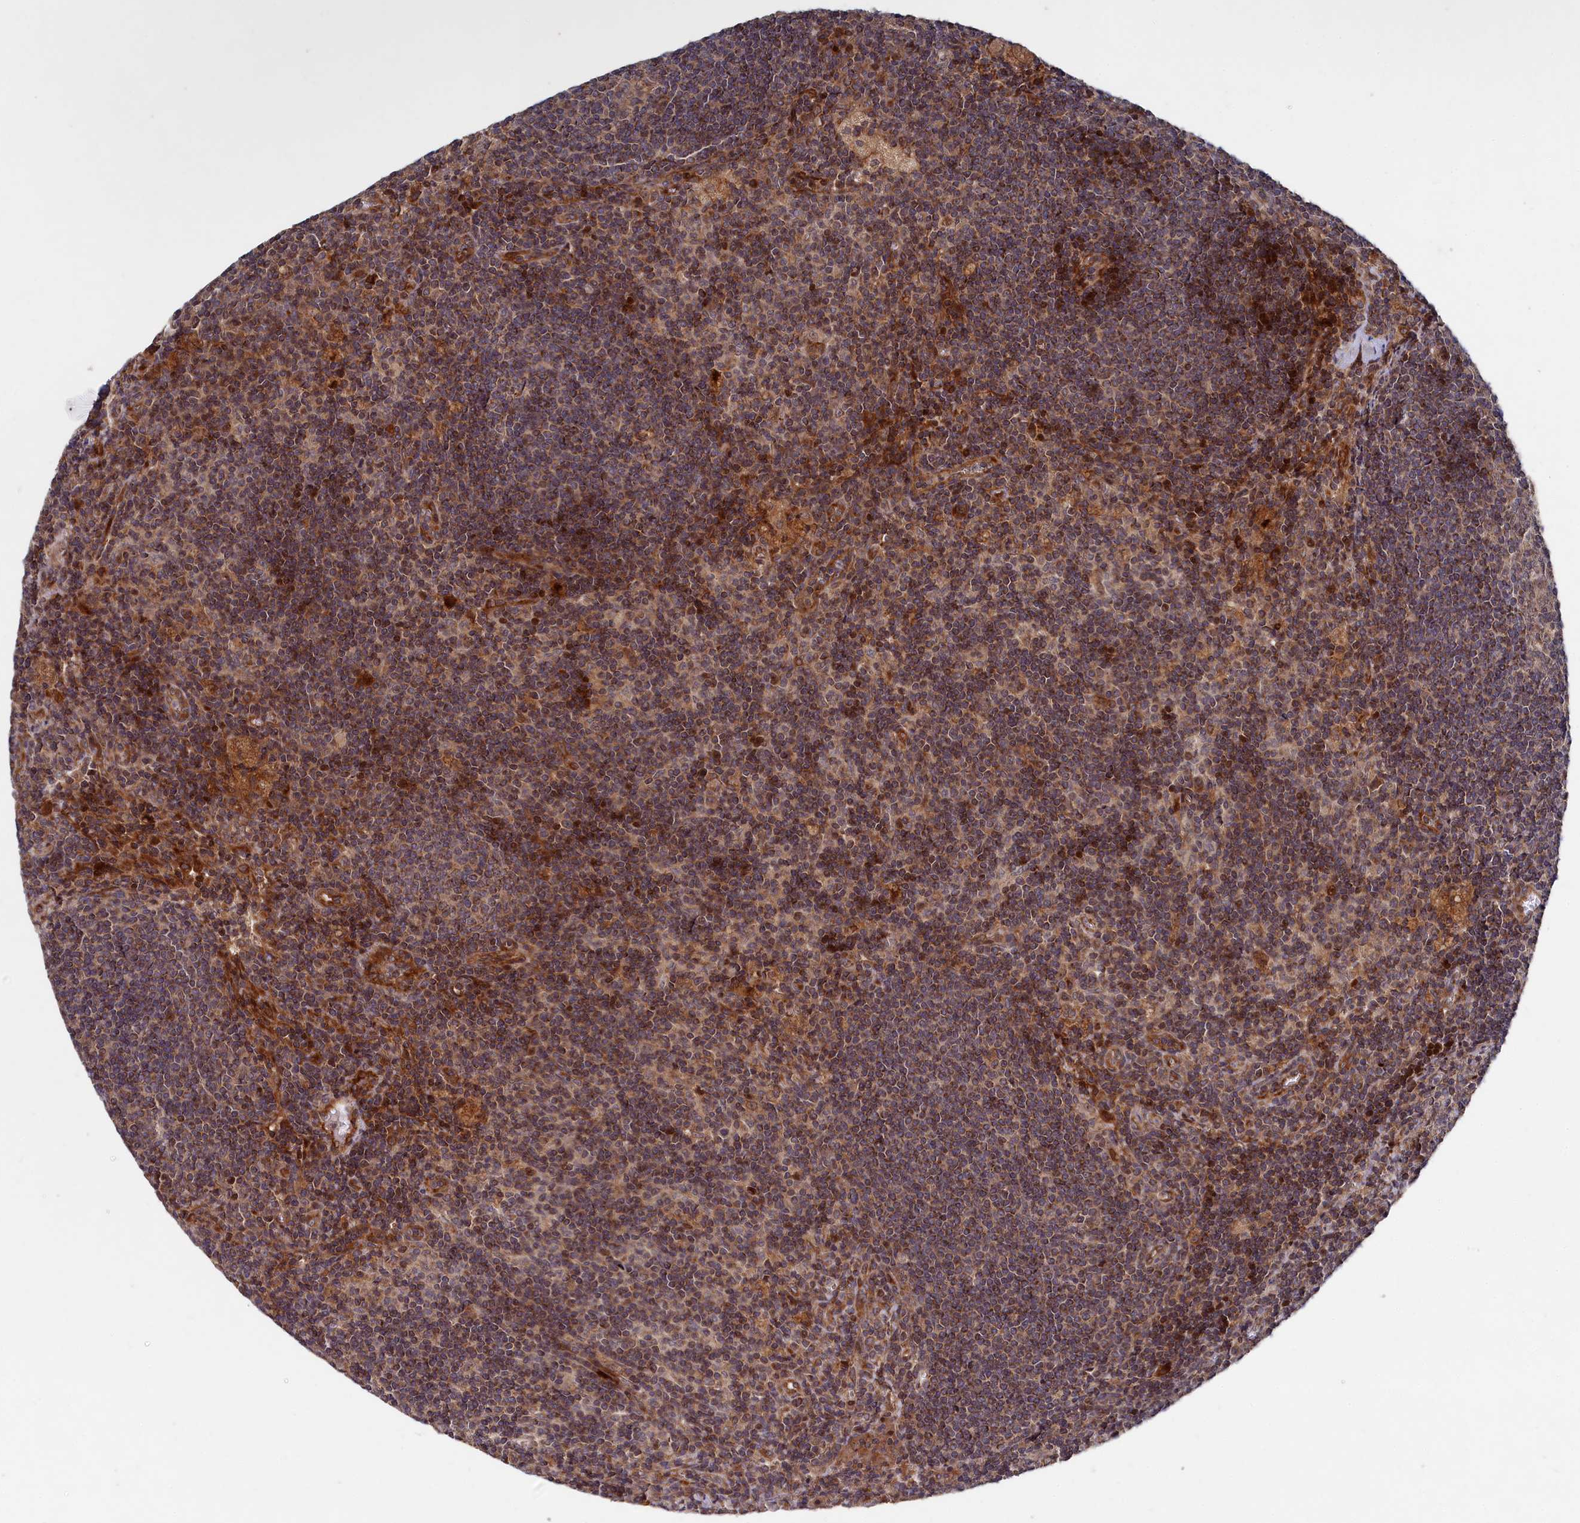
{"staining": {"intensity": "moderate", "quantity": "<25%", "location": "cytoplasmic/membranous"}, "tissue": "lymph node", "cell_type": "Germinal center cells", "image_type": "normal", "snomed": [{"axis": "morphology", "description": "Normal tissue, NOS"}, {"axis": "topography", "description": "Lymph node"}], "caption": "The histopathology image shows immunohistochemical staining of normal lymph node. There is moderate cytoplasmic/membranous positivity is seen in about <25% of germinal center cells. (DAB IHC with brightfield microscopy, high magnification).", "gene": "SUPV3L1", "patient": {"sex": "male", "age": 69}}